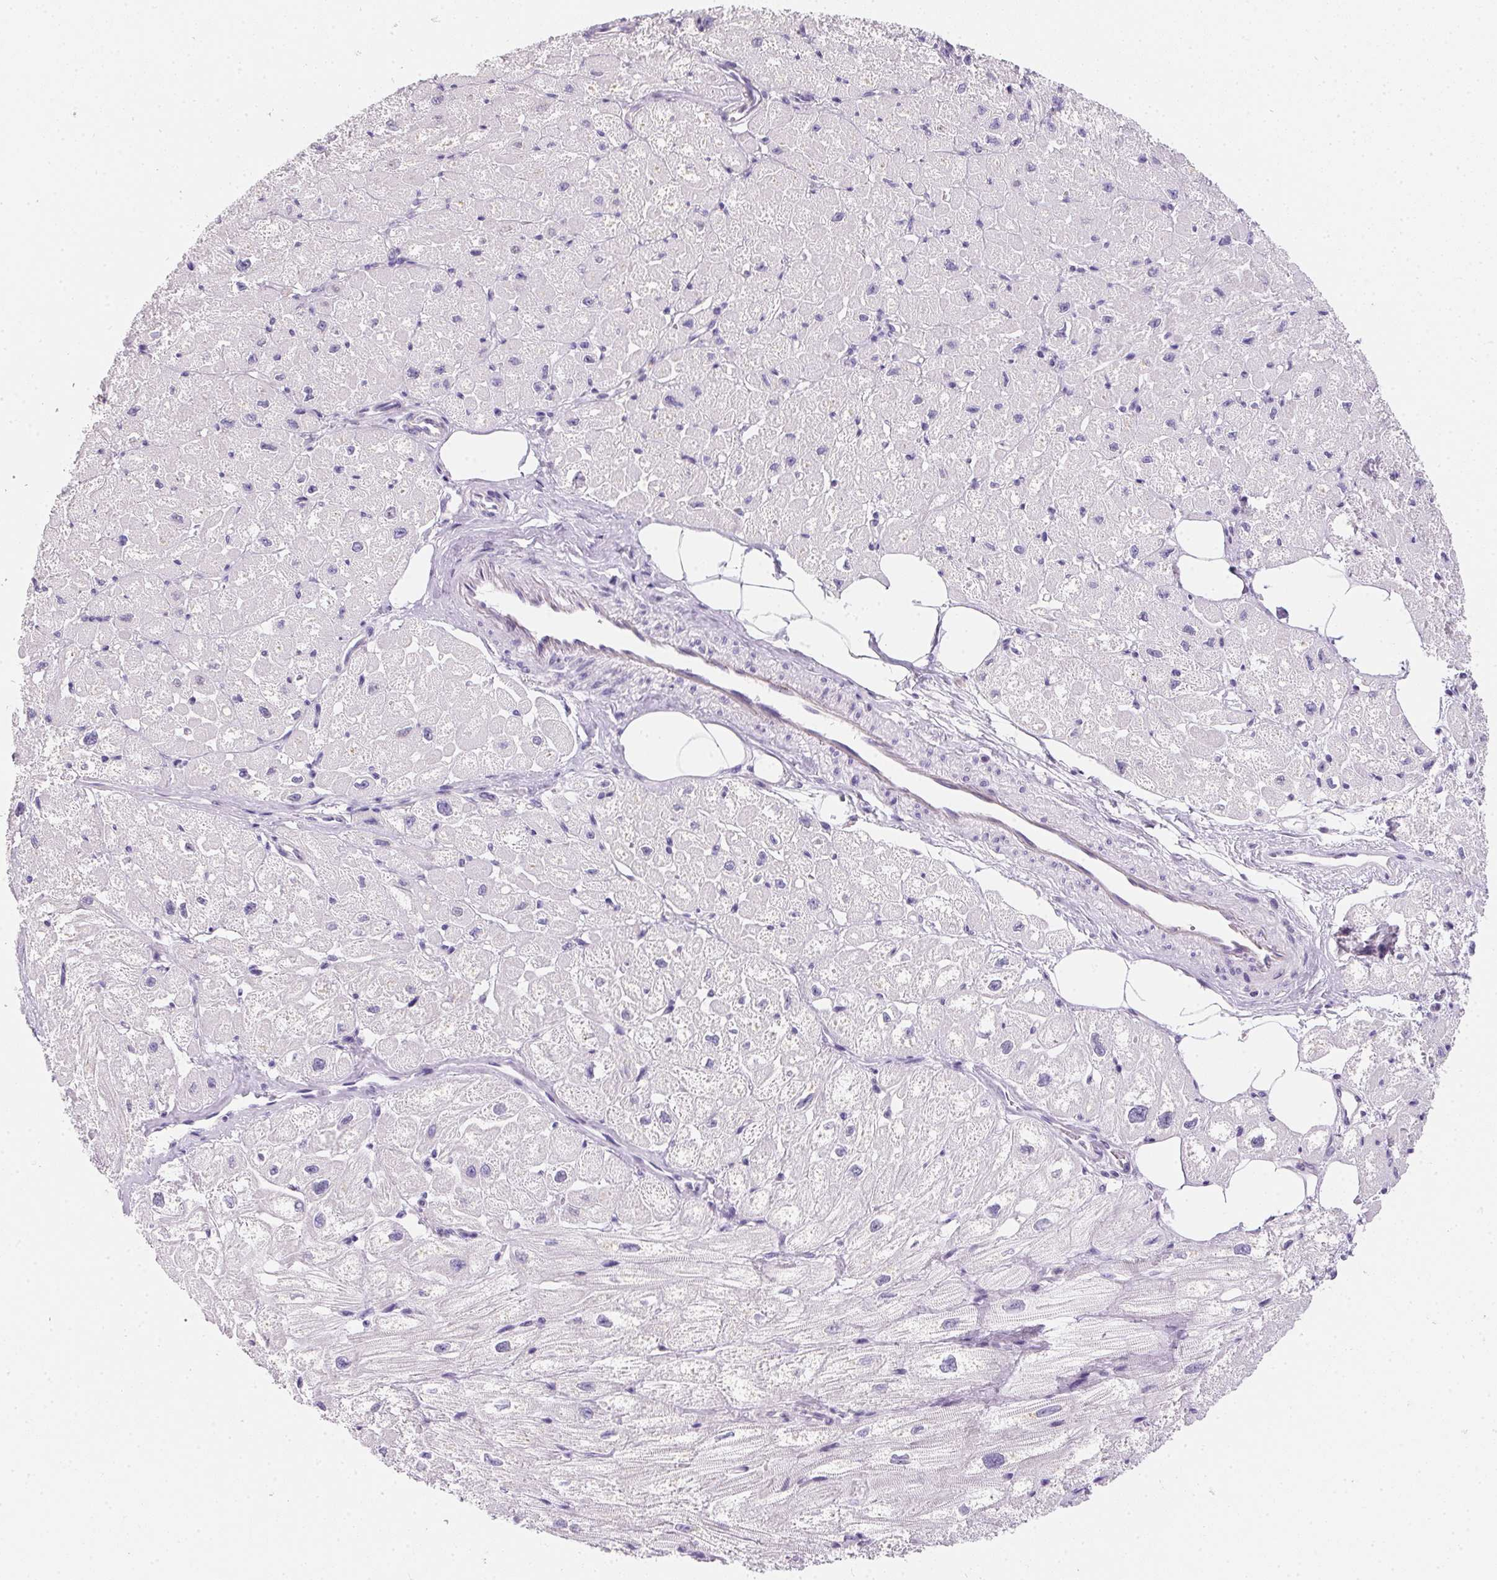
{"staining": {"intensity": "negative", "quantity": "none", "location": "none"}, "tissue": "heart muscle", "cell_type": "Cardiomyocytes", "image_type": "normal", "snomed": [{"axis": "morphology", "description": "Normal tissue, NOS"}, {"axis": "topography", "description": "Heart"}], "caption": "Immunohistochemistry histopathology image of unremarkable heart muscle: heart muscle stained with DAB exhibits no significant protein expression in cardiomyocytes. The staining was performed using DAB to visualize the protein expression in brown, while the nuclei were stained in blue with hematoxylin (Magnification: 20x).", "gene": "AQP5", "patient": {"sex": "female", "age": 62}}